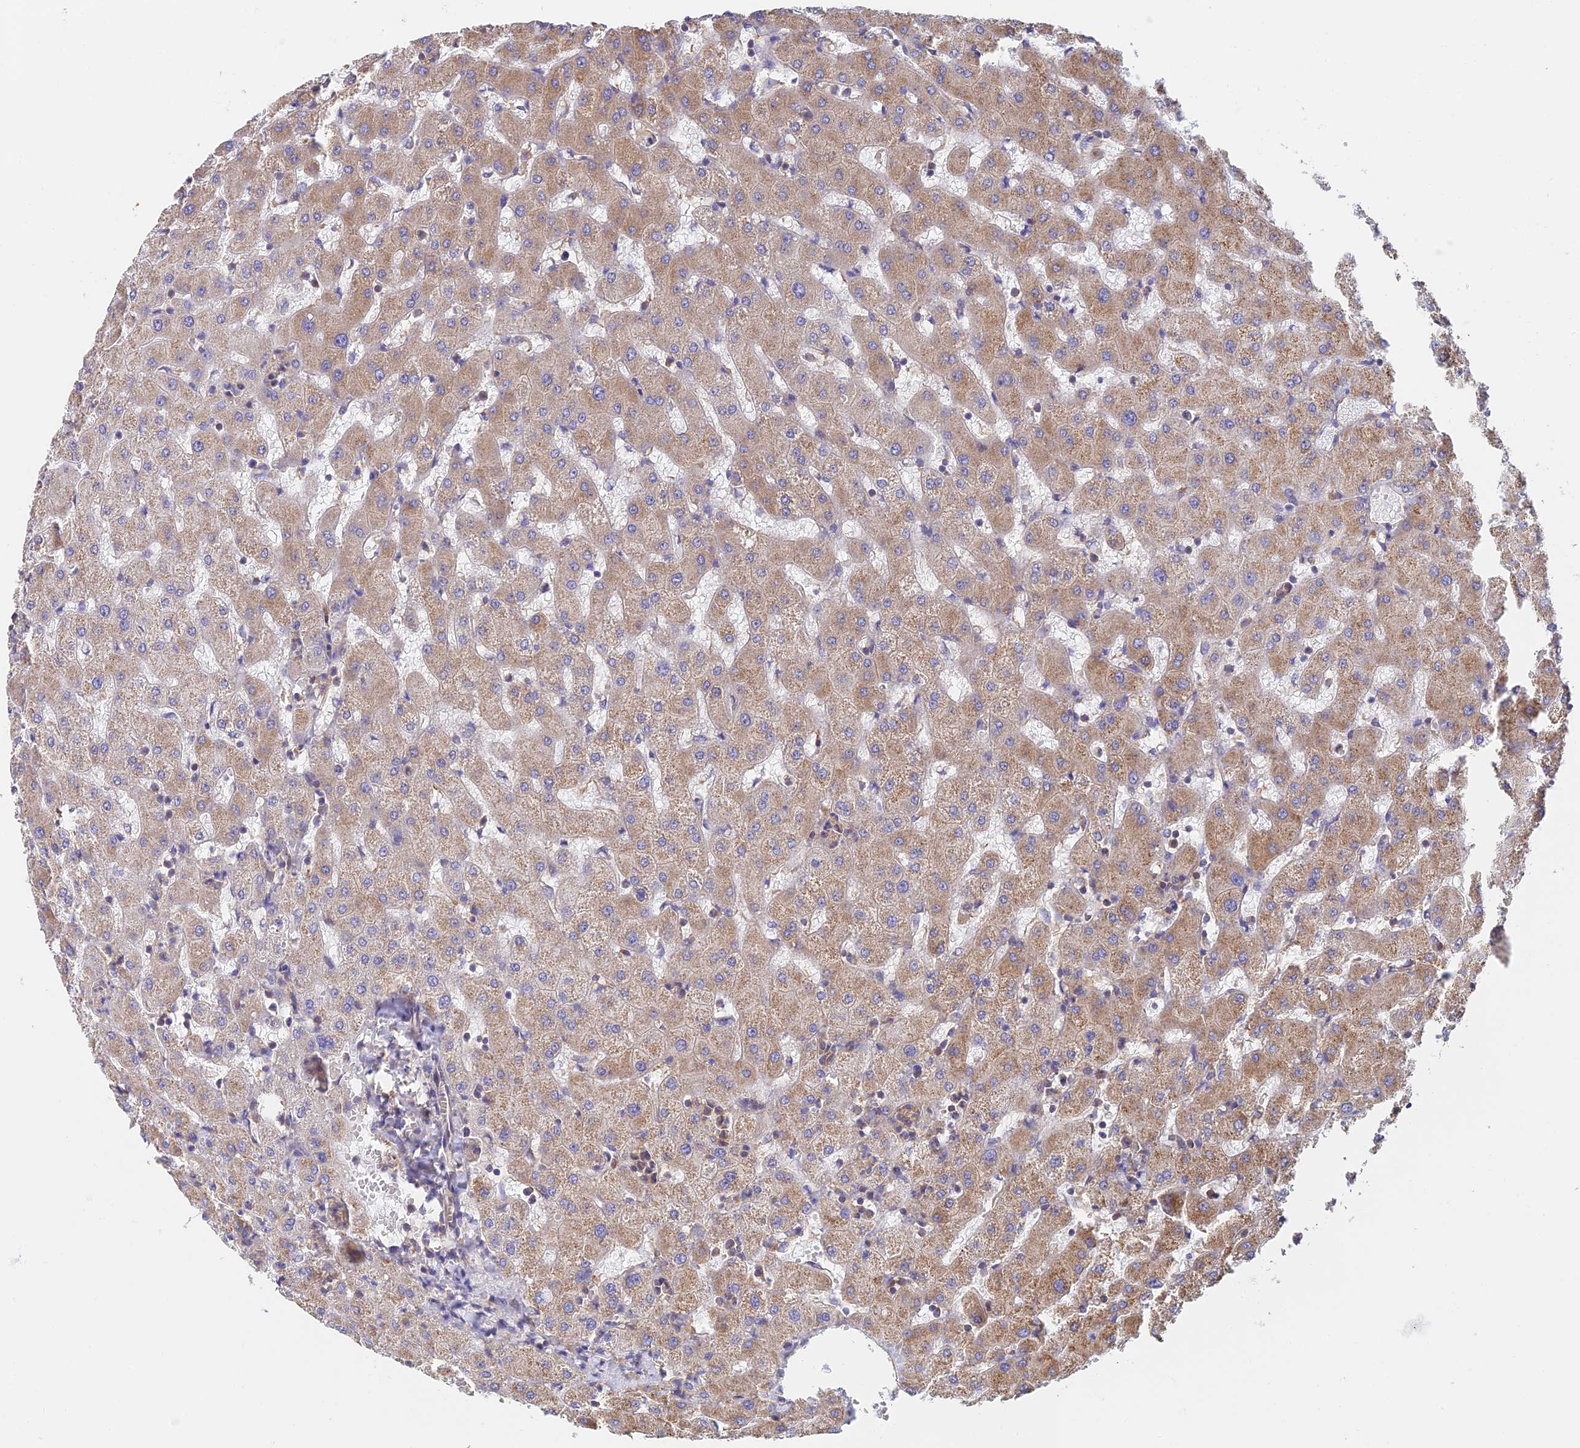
{"staining": {"intensity": "weak", "quantity": ">75%", "location": "cytoplasmic/membranous"}, "tissue": "liver", "cell_type": "Cholangiocytes", "image_type": "normal", "snomed": [{"axis": "morphology", "description": "Normal tissue, NOS"}, {"axis": "topography", "description": "Liver"}], "caption": "Cholangiocytes exhibit low levels of weak cytoplasmic/membranous expression in approximately >75% of cells in benign liver. The protein of interest is stained brown, and the nuclei are stained in blue (DAB IHC with brightfield microscopy, high magnification).", "gene": "DCTN2", "patient": {"sex": "female", "age": 63}}